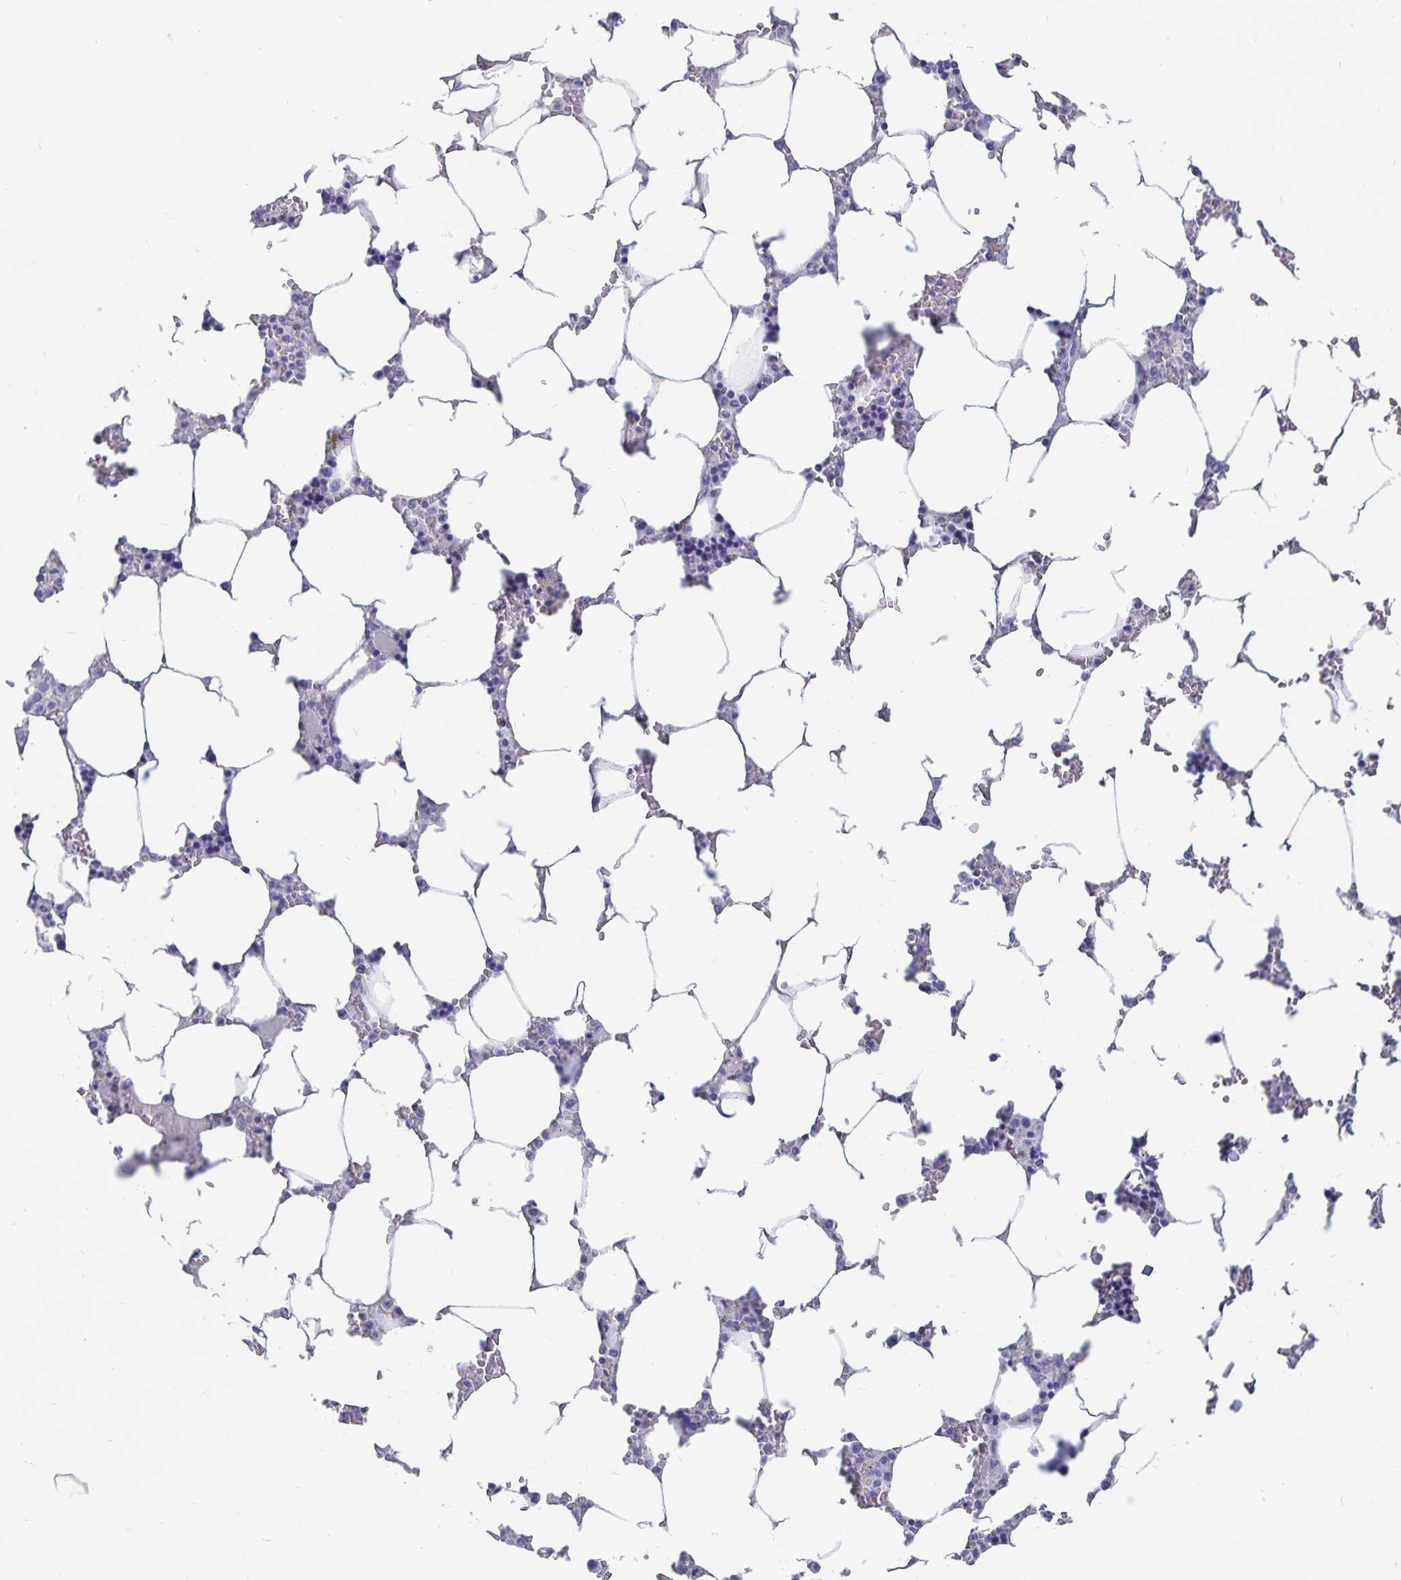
{"staining": {"intensity": "negative", "quantity": "none", "location": "none"}, "tissue": "bone marrow", "cell_type": "Hematopoietic cells", "image_type": "normal", "snomed": [{"axis": "morphology", "description": "Normal tissue, NOS"}, {"axis": "topography", "description": "Bone marrow"}], "caption": "DAB immunohistochemical staining of benign human bone marrow shows no significant staining in hematopoietic cells. (Brightfield microscopy of DAB immunohistochemistry at high magnification).", "gene": "SMOC1", "patient": {"sex": "male", "age": 64}}